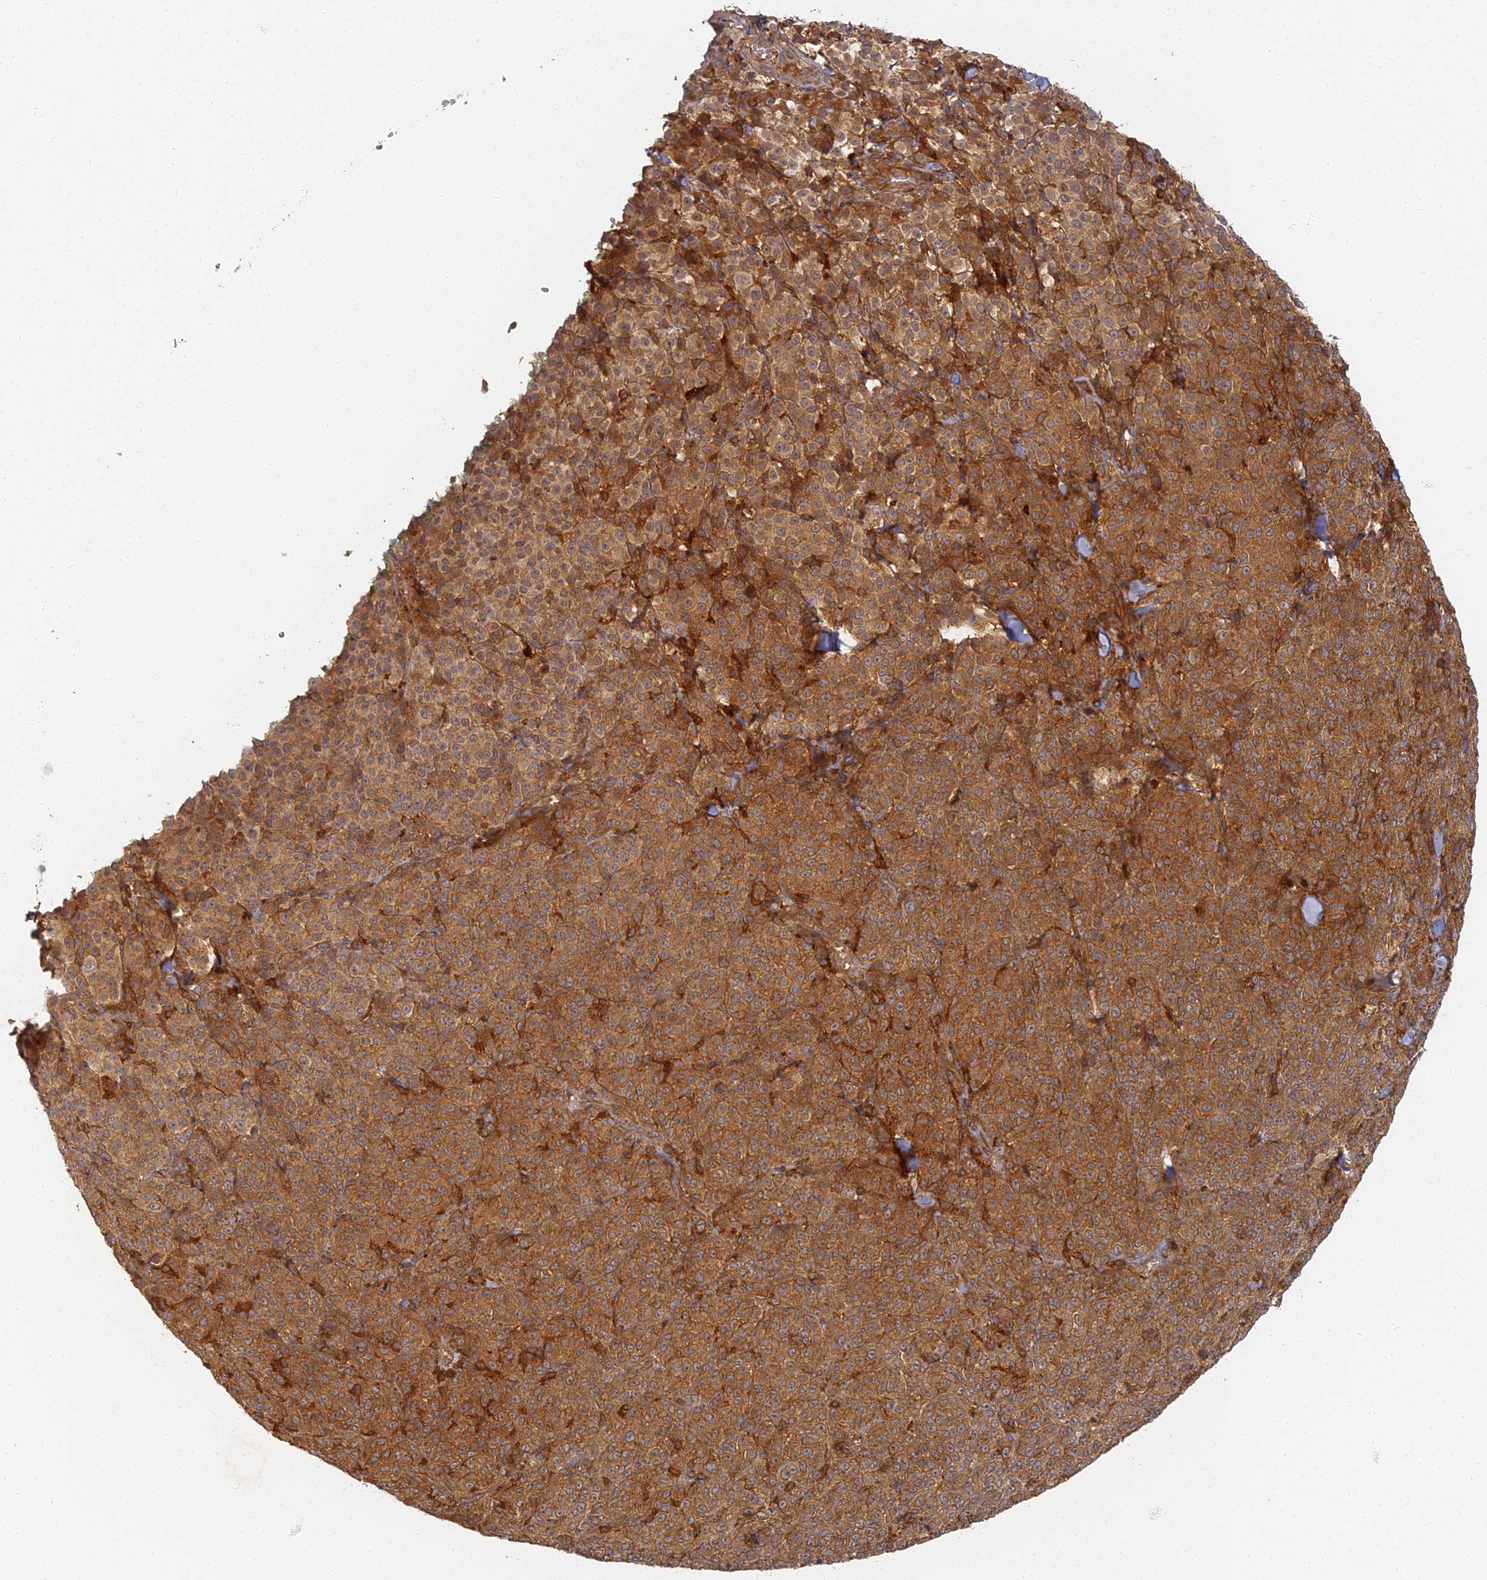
{"staining": {"intensity": "strong", "quantity": ">75%", "location": "cytoplasmic/membranous"}, "tissue": "melanoma", "cell_type": "Tumor cells", "image_type": "cancer", "snomed": [{"axis": "morphology", "description": "Normal tissue, NOS"}, {"axis": "morphology", "description": "Malignant melanoma, NOS"}, {"axis": "topography", "description": "Skin"}], "caption": "Immunohistochemistry of malignant melanoma reveals high levels of strong cytoplasmic/membranous expression in about >75% of tumor cells.", "gene": "INO80D", "patient": {"sex": "female", "age": 34}}